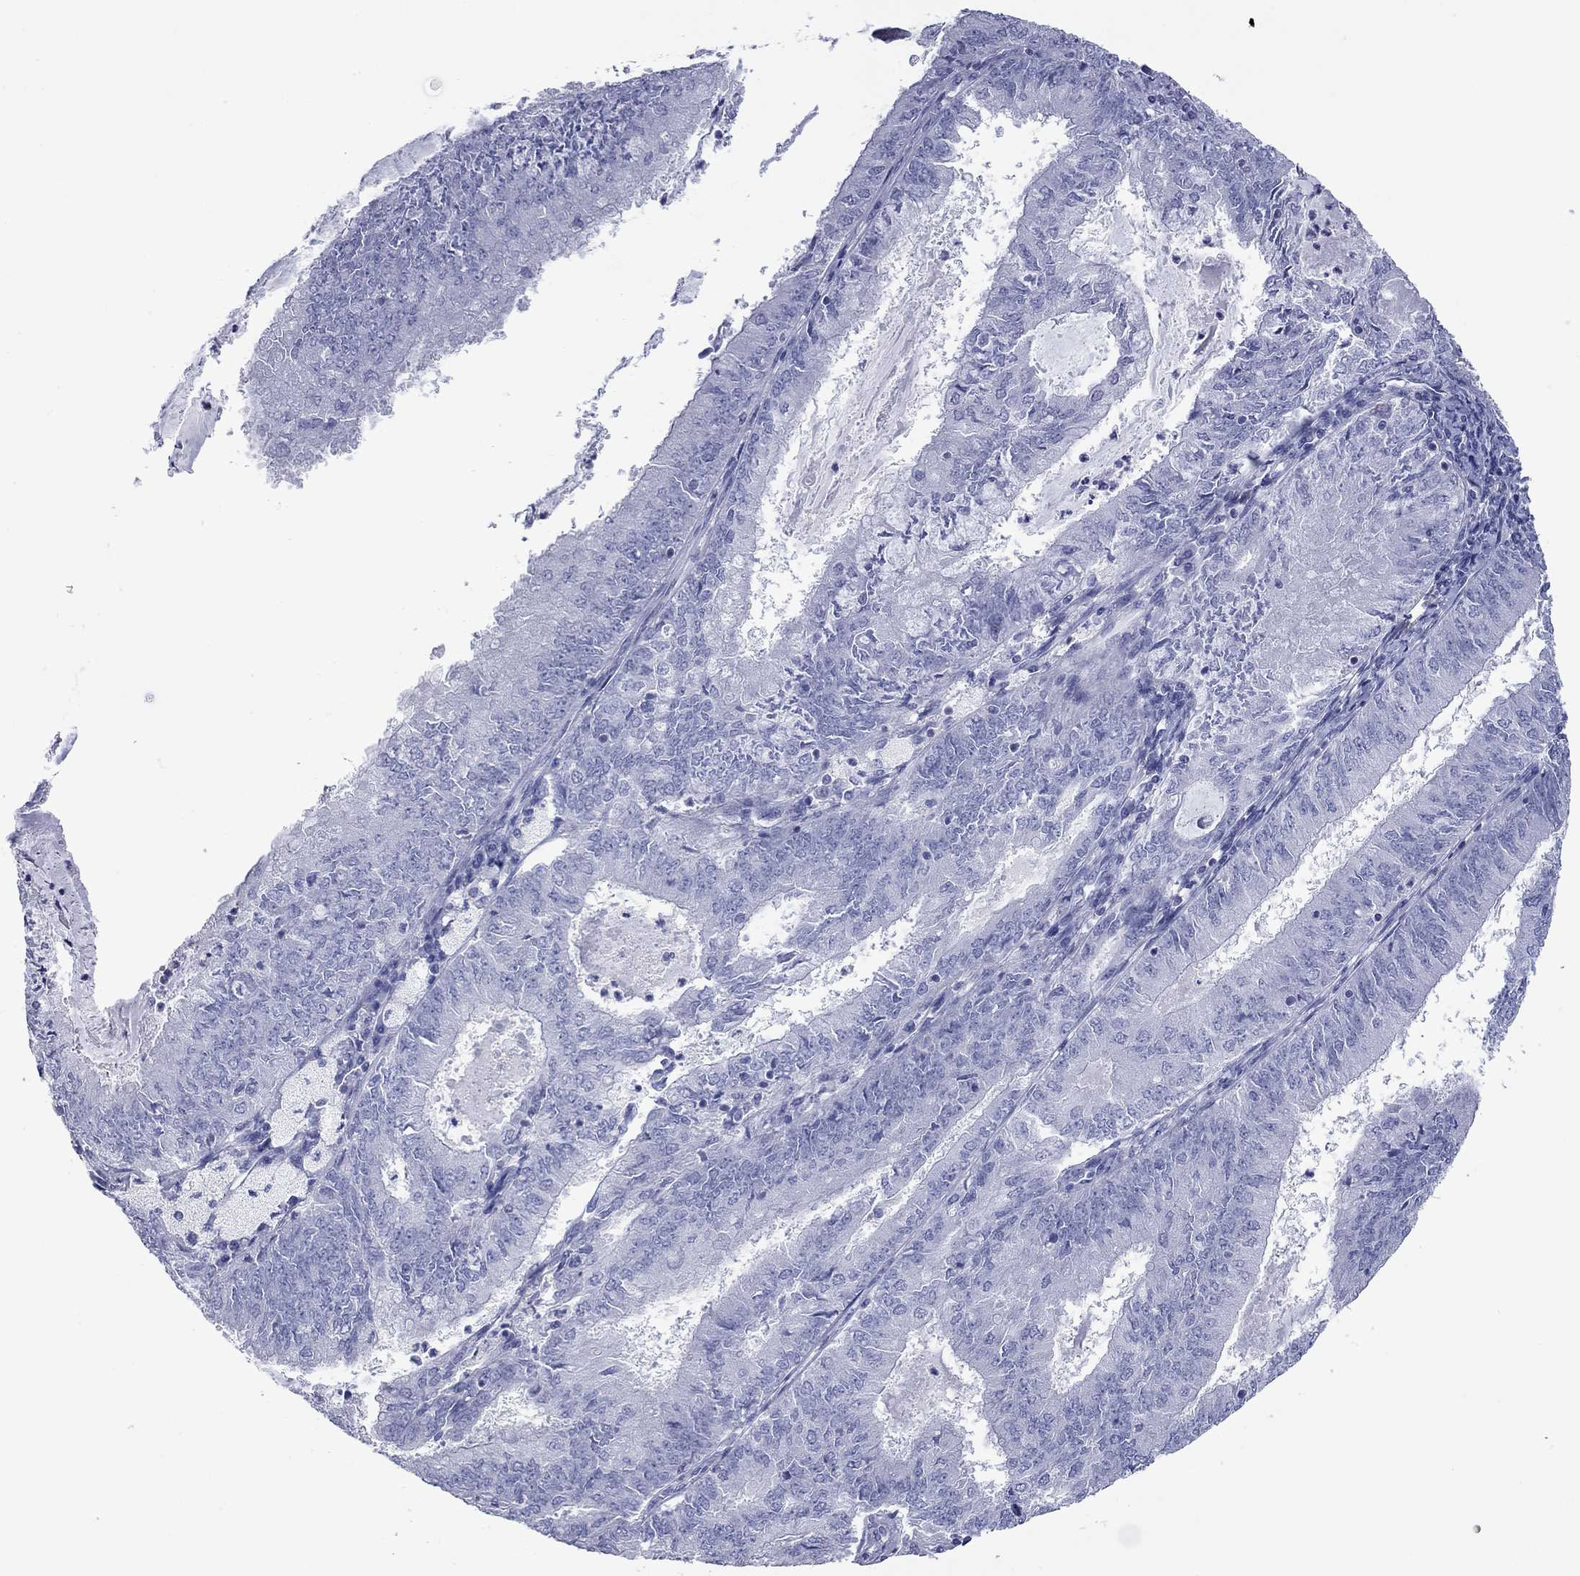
{"staining": {"intensity": "negative", "quantity": "none", "location": "none"}, "tissue": "endometrial cancer", "cell_type": "Tumor cells", "image_type": "cancer", "snomed": [{"axis": "morphology", "description": "Adenocarcinoma, NOS"}, {"axis": "topography", "description": "Endometrium"}], "caption": "High magnification brightfield microscopy of adenocarcinoma (endometrial) stained with DAB (3,3'-diaminobenzidine) (brown) and counterstained with hematoxylin (blue): tumor cells show no significant expression. (DAB IHC with hematoxylin counter stain).", "gene": "ACTL7B", "patient": {"sex": "female", "age": 57}}